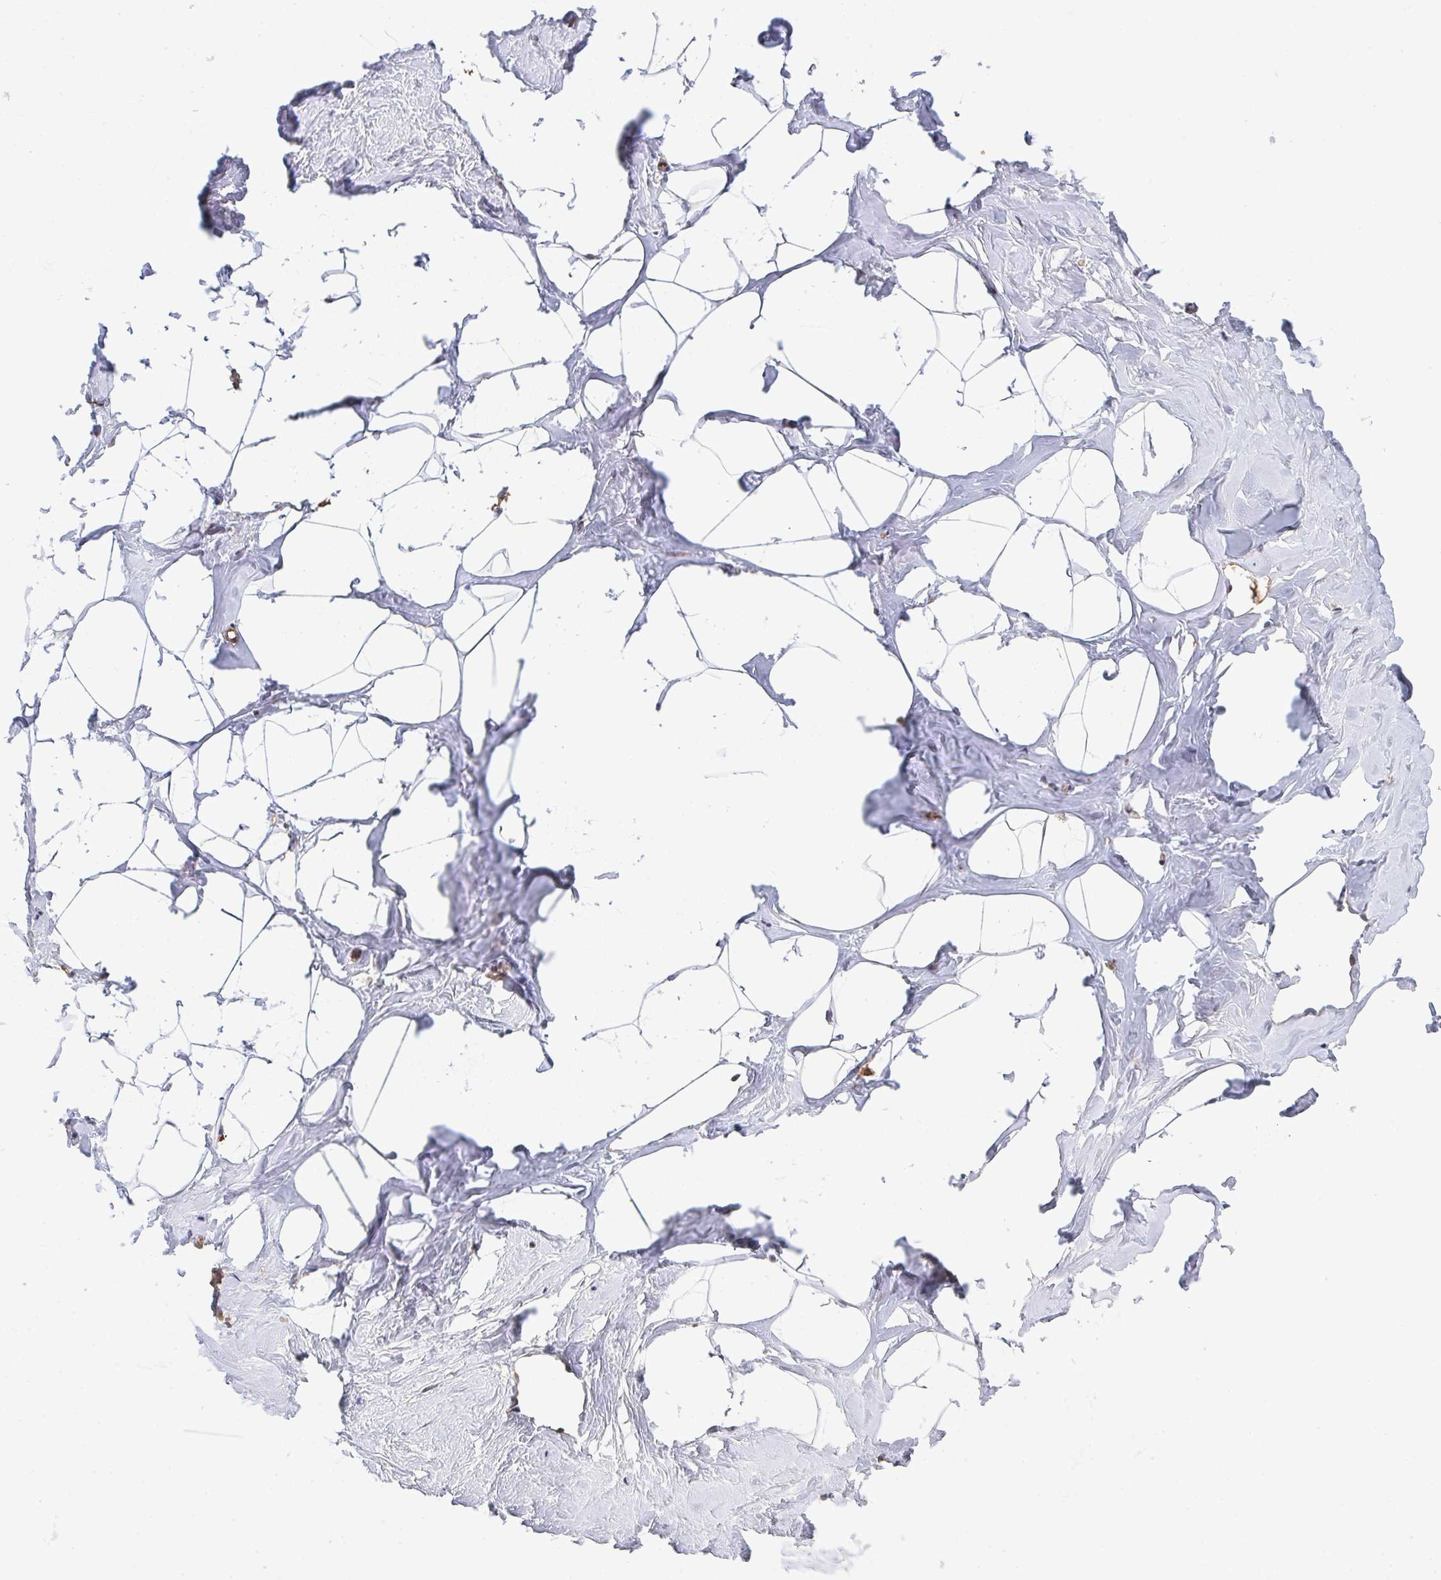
{"staining": {"intensity": "negative", "quantity": "none", "location": "none"}, "tissue": "breast", "cell_type": "Adipocytes", "image_type": "normal", "snomed": [{"axis": "morphology", "description": "Normal tissue, NOS"}, {"axis": "topography", "description": "Breast"}], "caption": "A histopathology image of human breast is negative for staining in adipocytes. The staining was performed using DAB (3,3'-diaminobenzidine) to visualize the protein expression in brown, while the nuclei were stained in blue with hematoxylin (Magnification: 20x).", "gene": "SIMC1", "patient": {"sex": "female", "age": 32}}